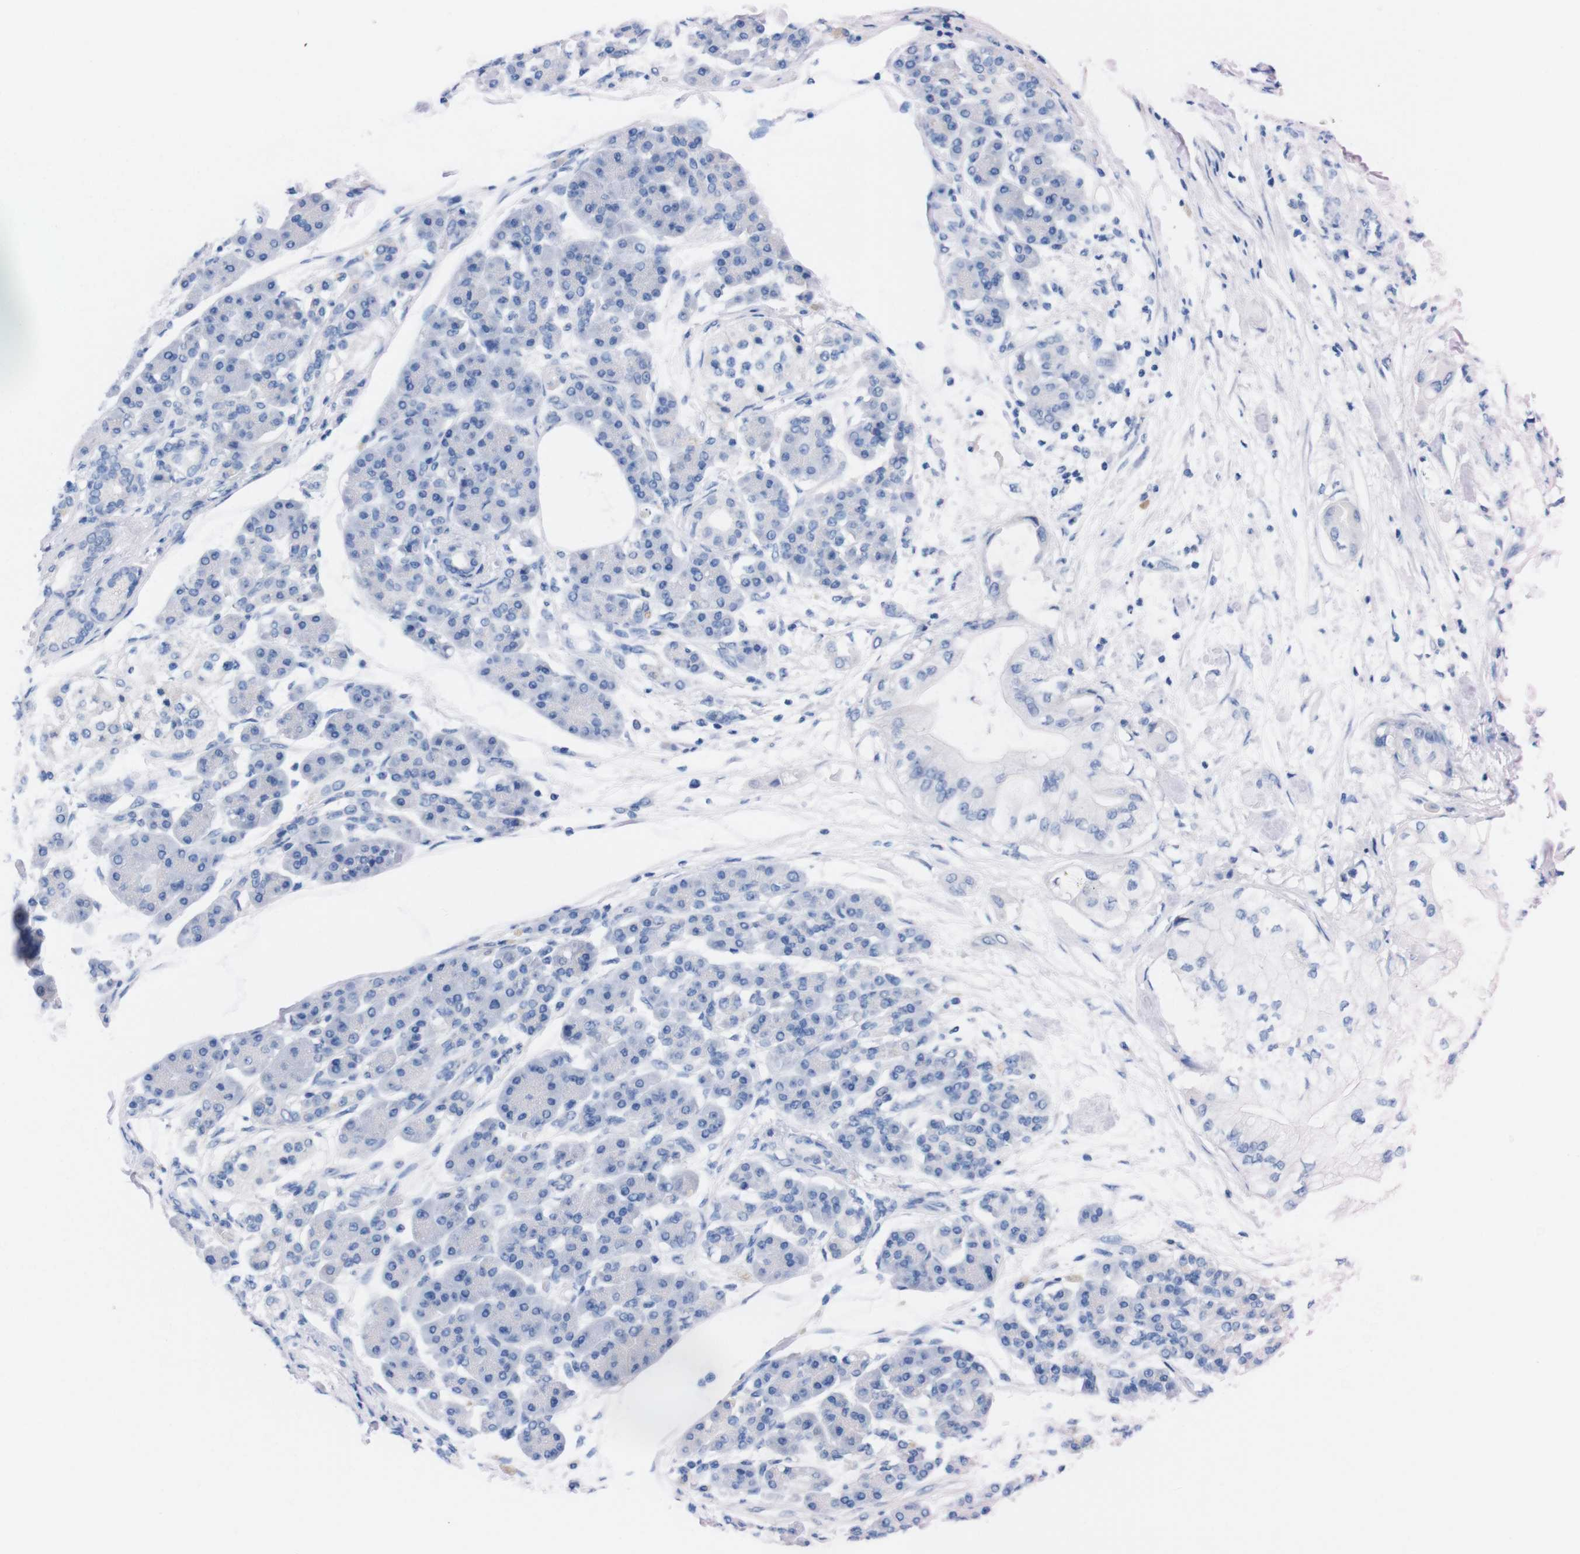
{"staining": {"intensity": "negative", "quantity": "none", "location": "none"}, "tissue": "pancreatic cancer", "cell_type": "Tumor cells", "image_type": "cancer", "snomed": [{"axis": "morphology", "description": "Adenocarcinoma, NOS"}, {"axis": "morphology", "description": "Adenocarcinoma, metastatic, NOS"}, {"axis": "topography", "description": "Lymph node"}, {"axis": "topography", "description": "Pancreas"}, {"axis": "topography", "description": "Duodenum"}], "caption": "This is a histopathology image of immunohistochemistry (IHC) staining of pancreatic metastatic adenocarcinoma, which shows no staining in tumor cells. (Immunohistochemistry, brightfield microscopy, high magnification).", "gene": "TMEM243", "patient": {"sex": "female", "age": 64}}